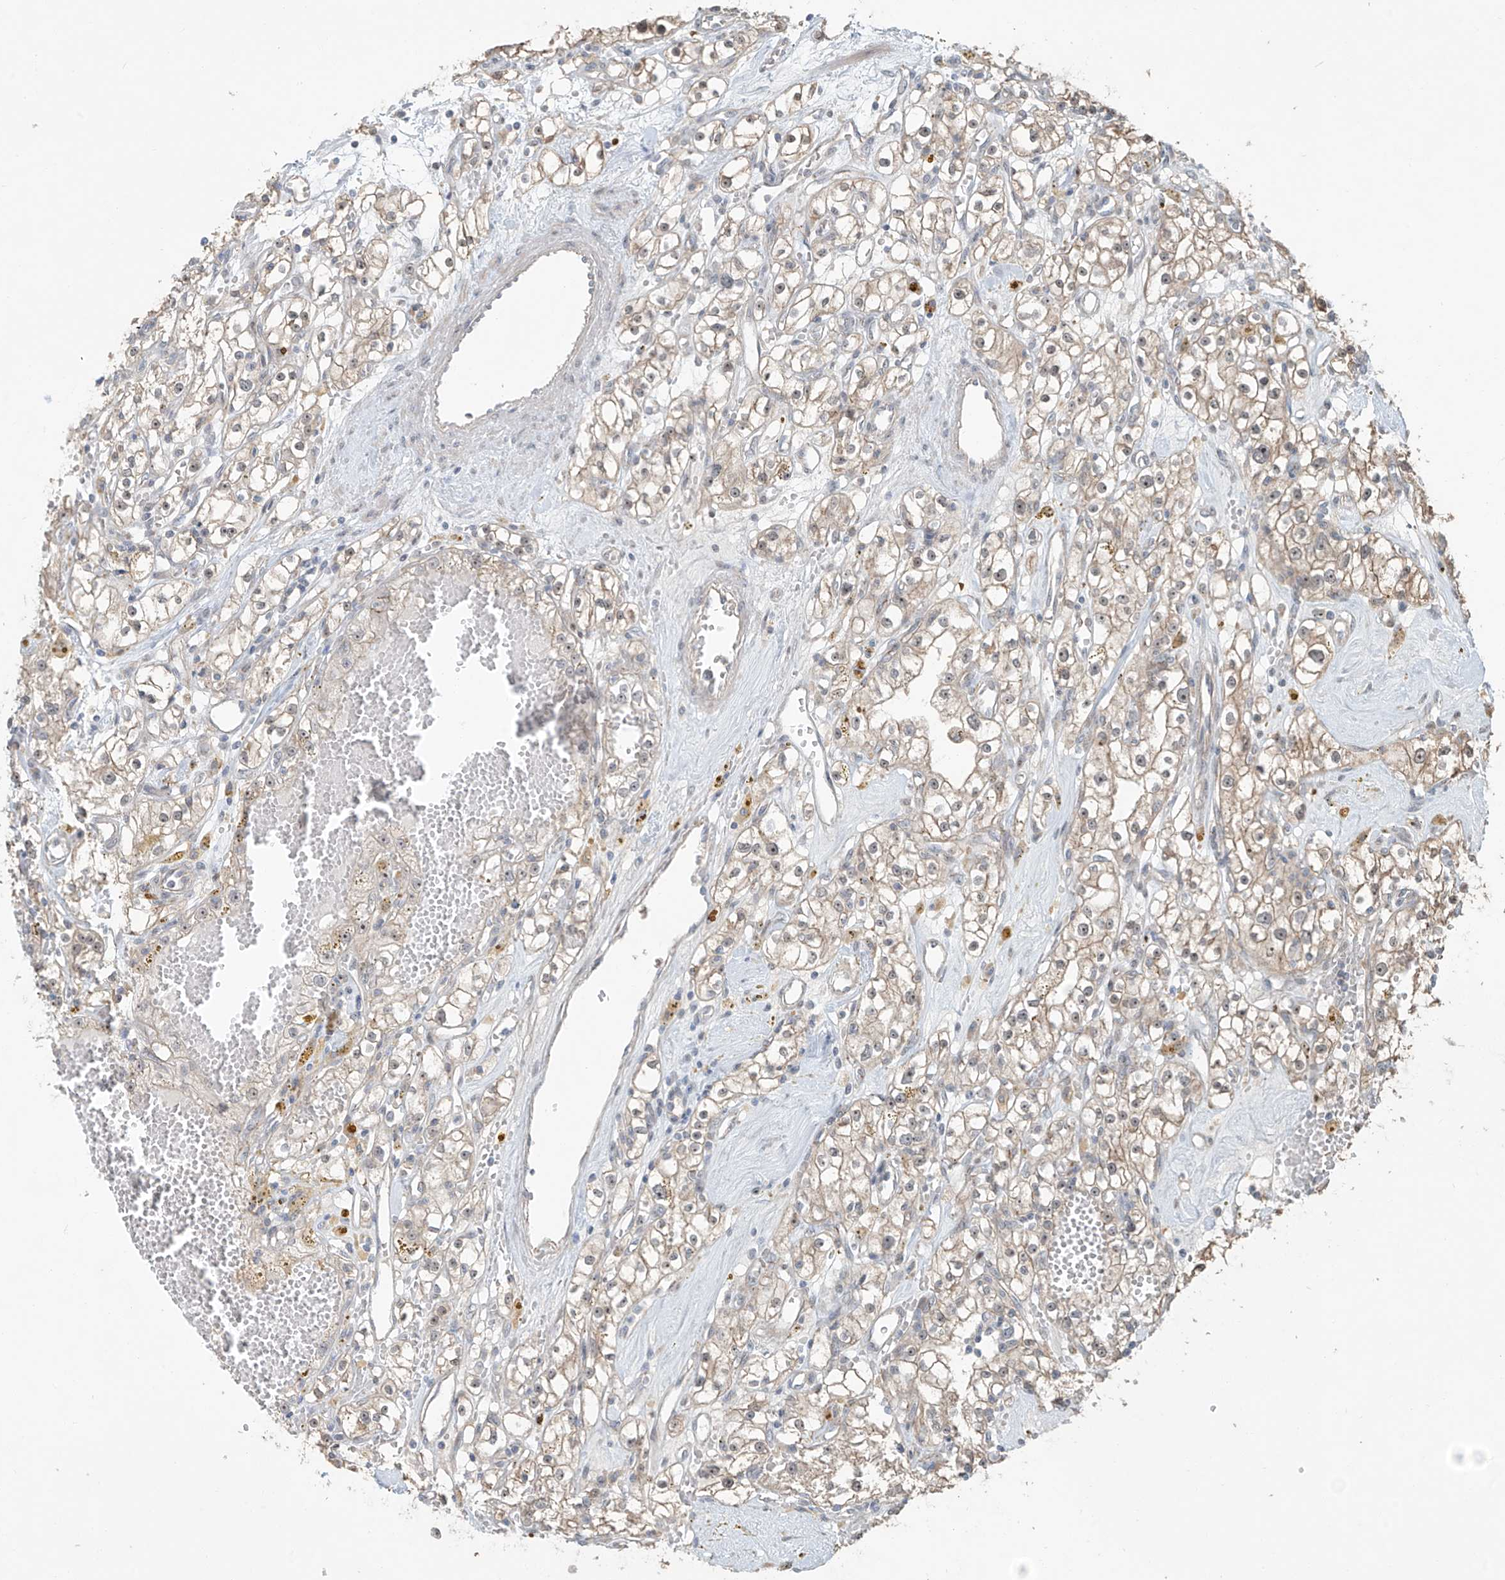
{"staining": {"intensity": "weak", "quantity": ">75%", "location": "cytoplasmic/membranous"}, "tissue": "renal cancer", "cell_type": "Tumor cells", "image_type": "cancer", "snomed": [{"axis": "morphology", "description": "Adenocarcinoma, NOS"}, {"axis": "topography", "description": "Kidney"}], "caption": "Protein analysis of renal cancer tissue exhibits weak cytoplasmic/membranous staining in approximately >75% of tumor cells.", "gene": "ZNF16", "patient": {"sex": "male", "age": 56}}